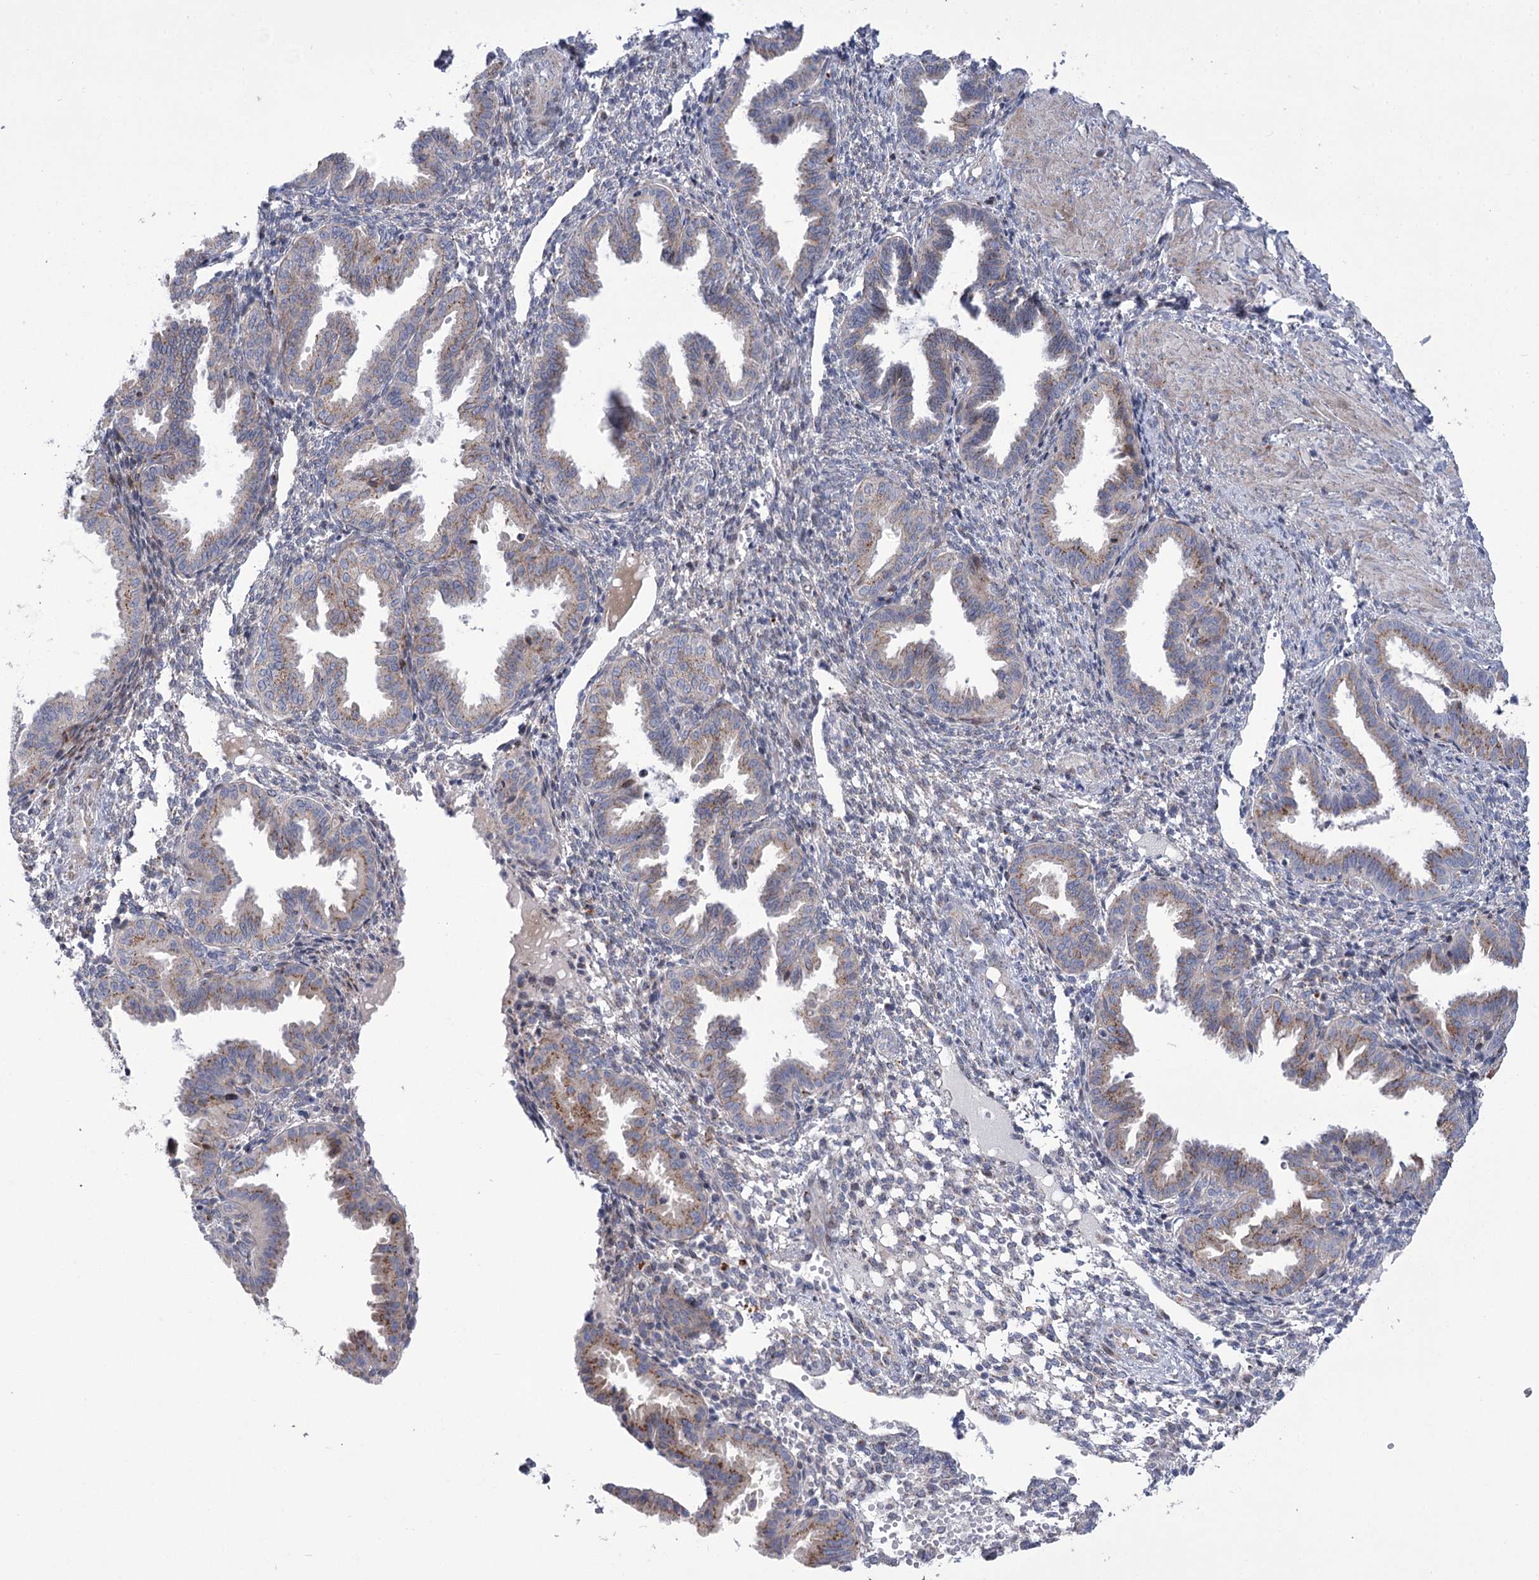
{"staining": {"intensity": "negative", "quantity": "none", "location": "none"}, "tissue": "endometrium", "cell_type": "Cells in endometrial stroma", "image_type": "normal", "snomed": [{"axis": "morphology", "description": "Normal tissue, NOS"}, {"axis": "topography", "description": "Endometrium"}], "caption": "The IHC histopathology image has no significant staining in cells in endometrial stroma of endometrium.", "gene": "NME7", "patient": {"sex": "female", "age": 33}}